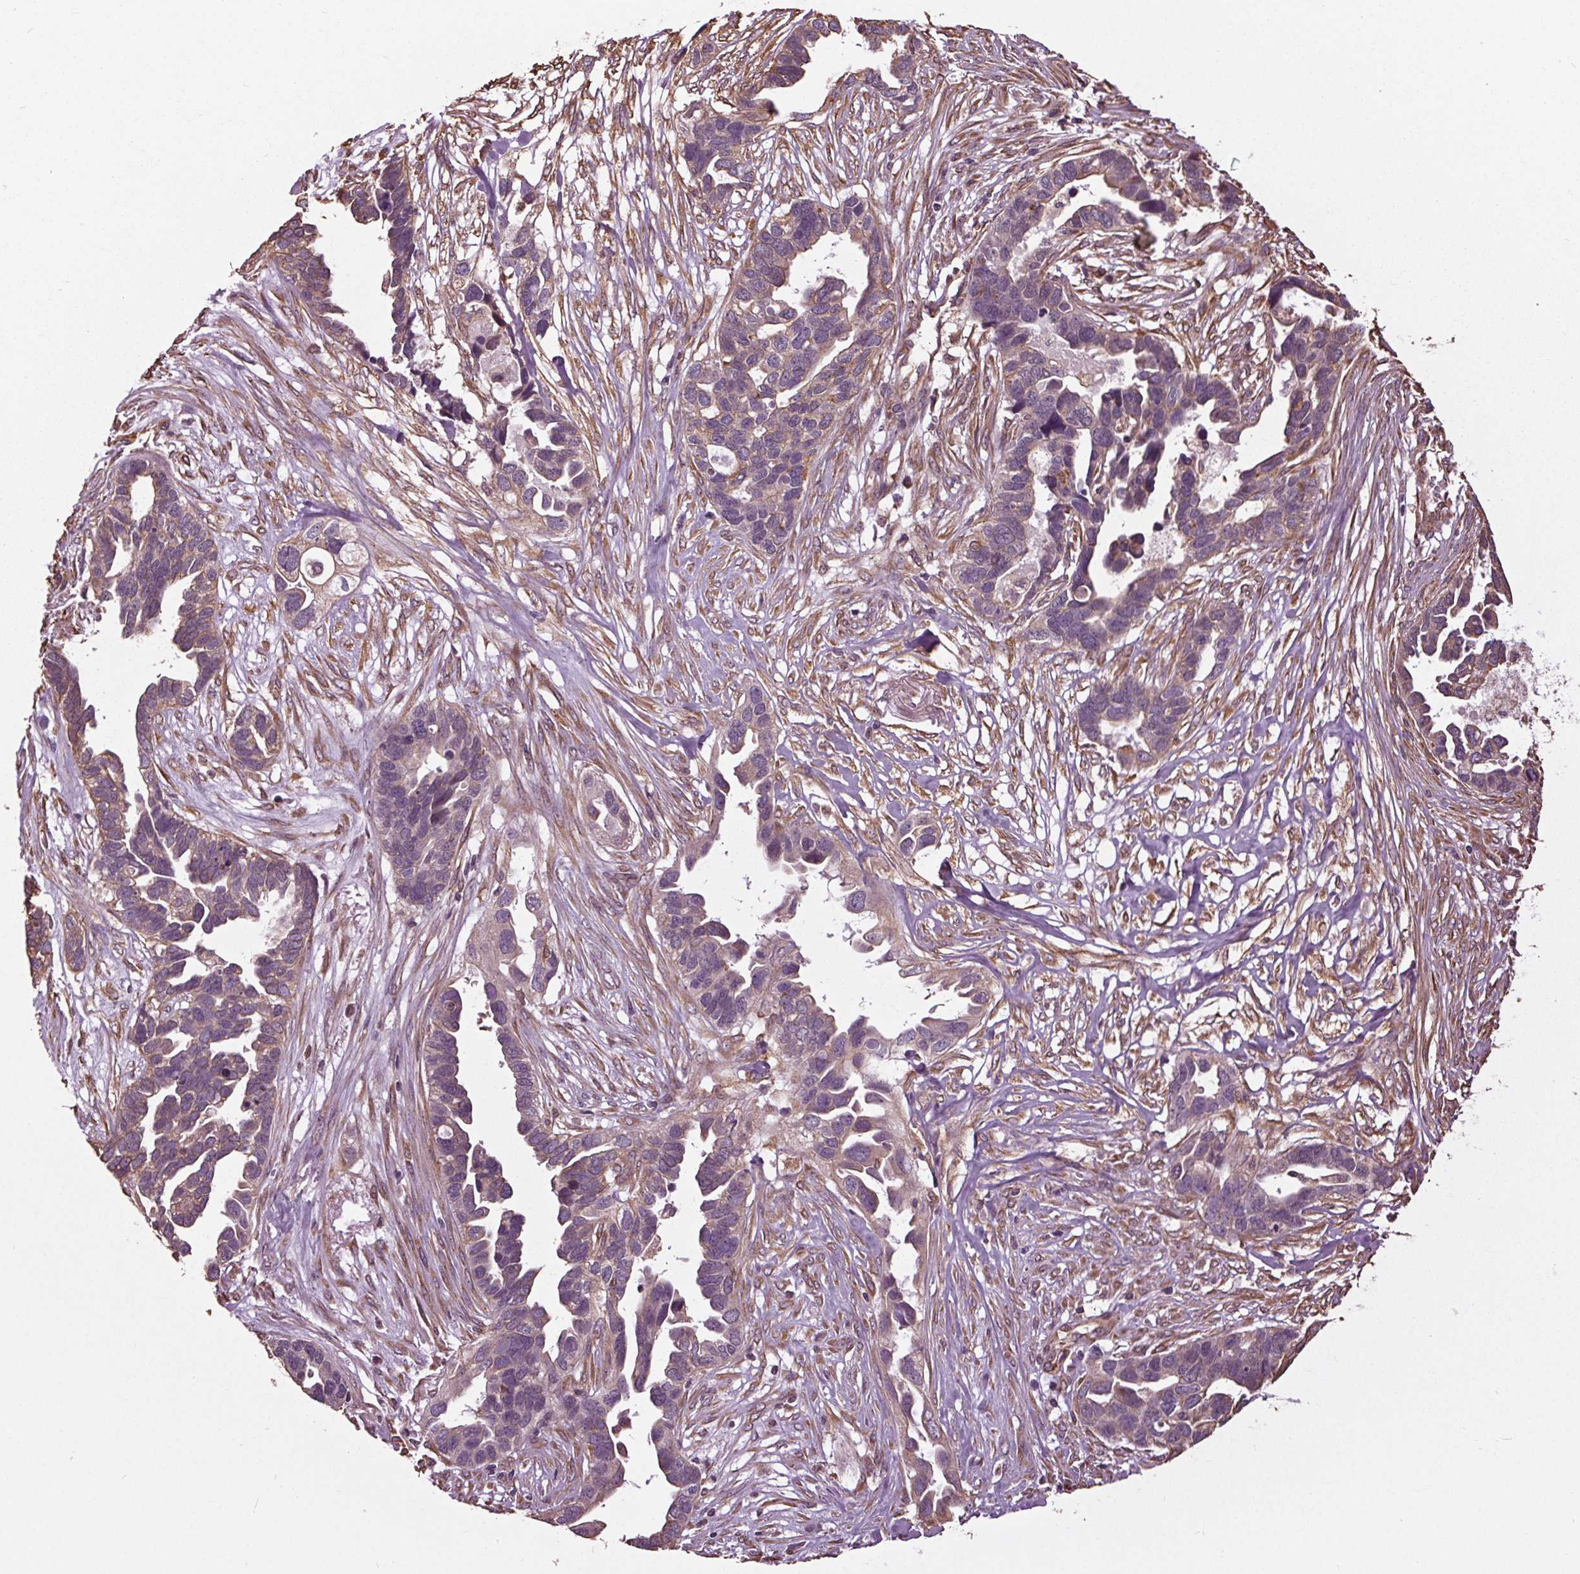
{"staining": {"intensity": "weak", "quantity": "25%-75%", "location": "cytoplasmic/membranous"}, "tissue": "ovarian cancer", "cell_type": "Tumor cells", "image_type": "cancer", "snomed": [{"axis": "morphology", "description": "Cystadenocarcinoma, serous, NOS"}, {"axis": "topography", "description": "Ovary"}], "caption": "IHC histopathology image of neoplastic tissue: ovarian serous cystadenocarcinoma stained using immunohistochemistry shows low levels of weak protein expression localized specifically in the cytoplasmic/membranous of tumor cells, appearing as a cytoplasmic/membranous brown color.", "gene": "RNPEP", "patient": {"sex": "female", "age": 54}}